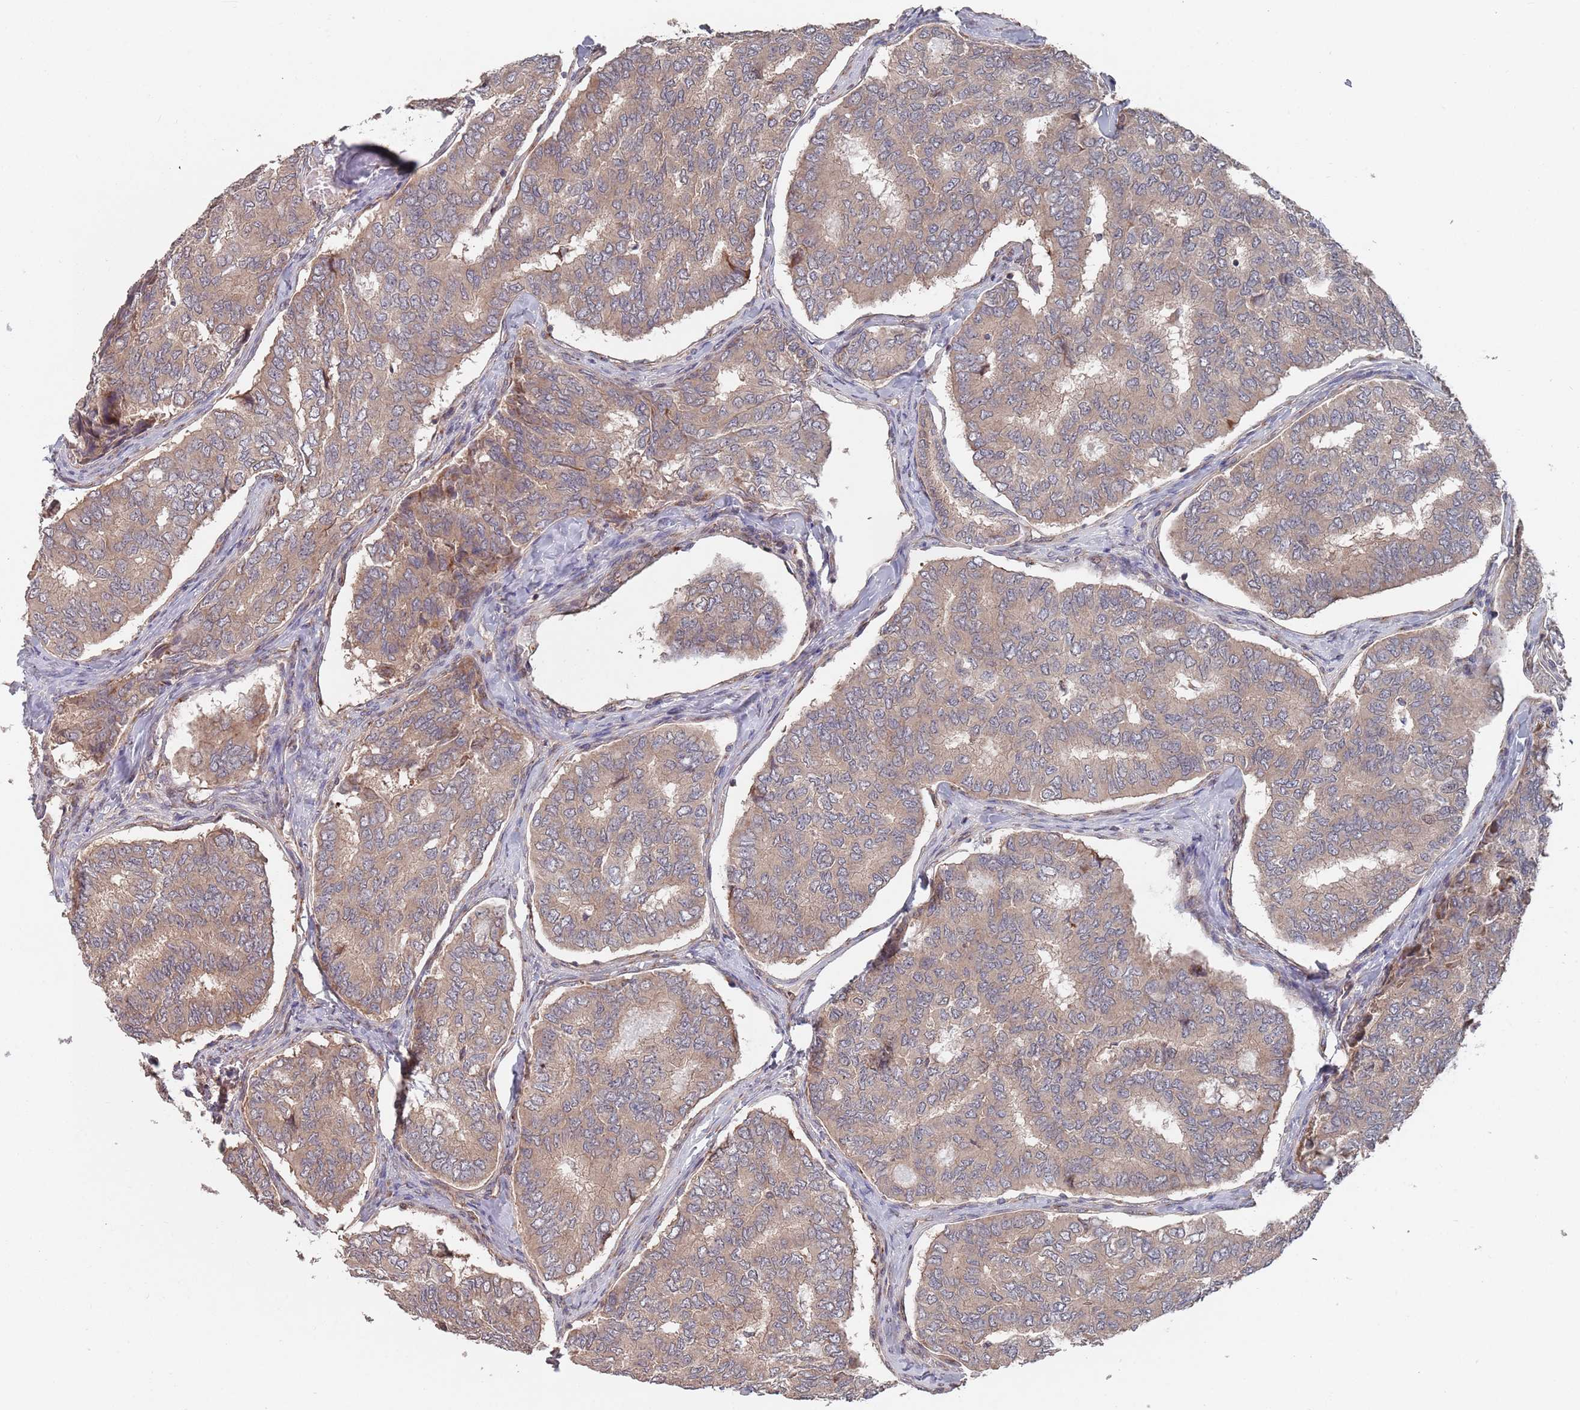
{"staining": {"intensity": "weak", "quantity": ">75%", "location": "cytoplasmic/membranous"}, "tissue": "thyroid cancer", "cell_type": "Tumor cells", "image_type": "cancer", "snomed": [{"axis": "morphology", "description": "Papillary adenocarcinoma, NOS"}, {"axis": "topography", "description": "Thyroid gland"}], "caption": "A high-resolution histopathology image shows immunohistochemistry staining of thyroid cancer, which demonstrates weak cytoplasmic/membranous expression in approximately >75% of tumor cells.", "gene": "UNC45A", "patient": {"sex": "female", "age": 35}}